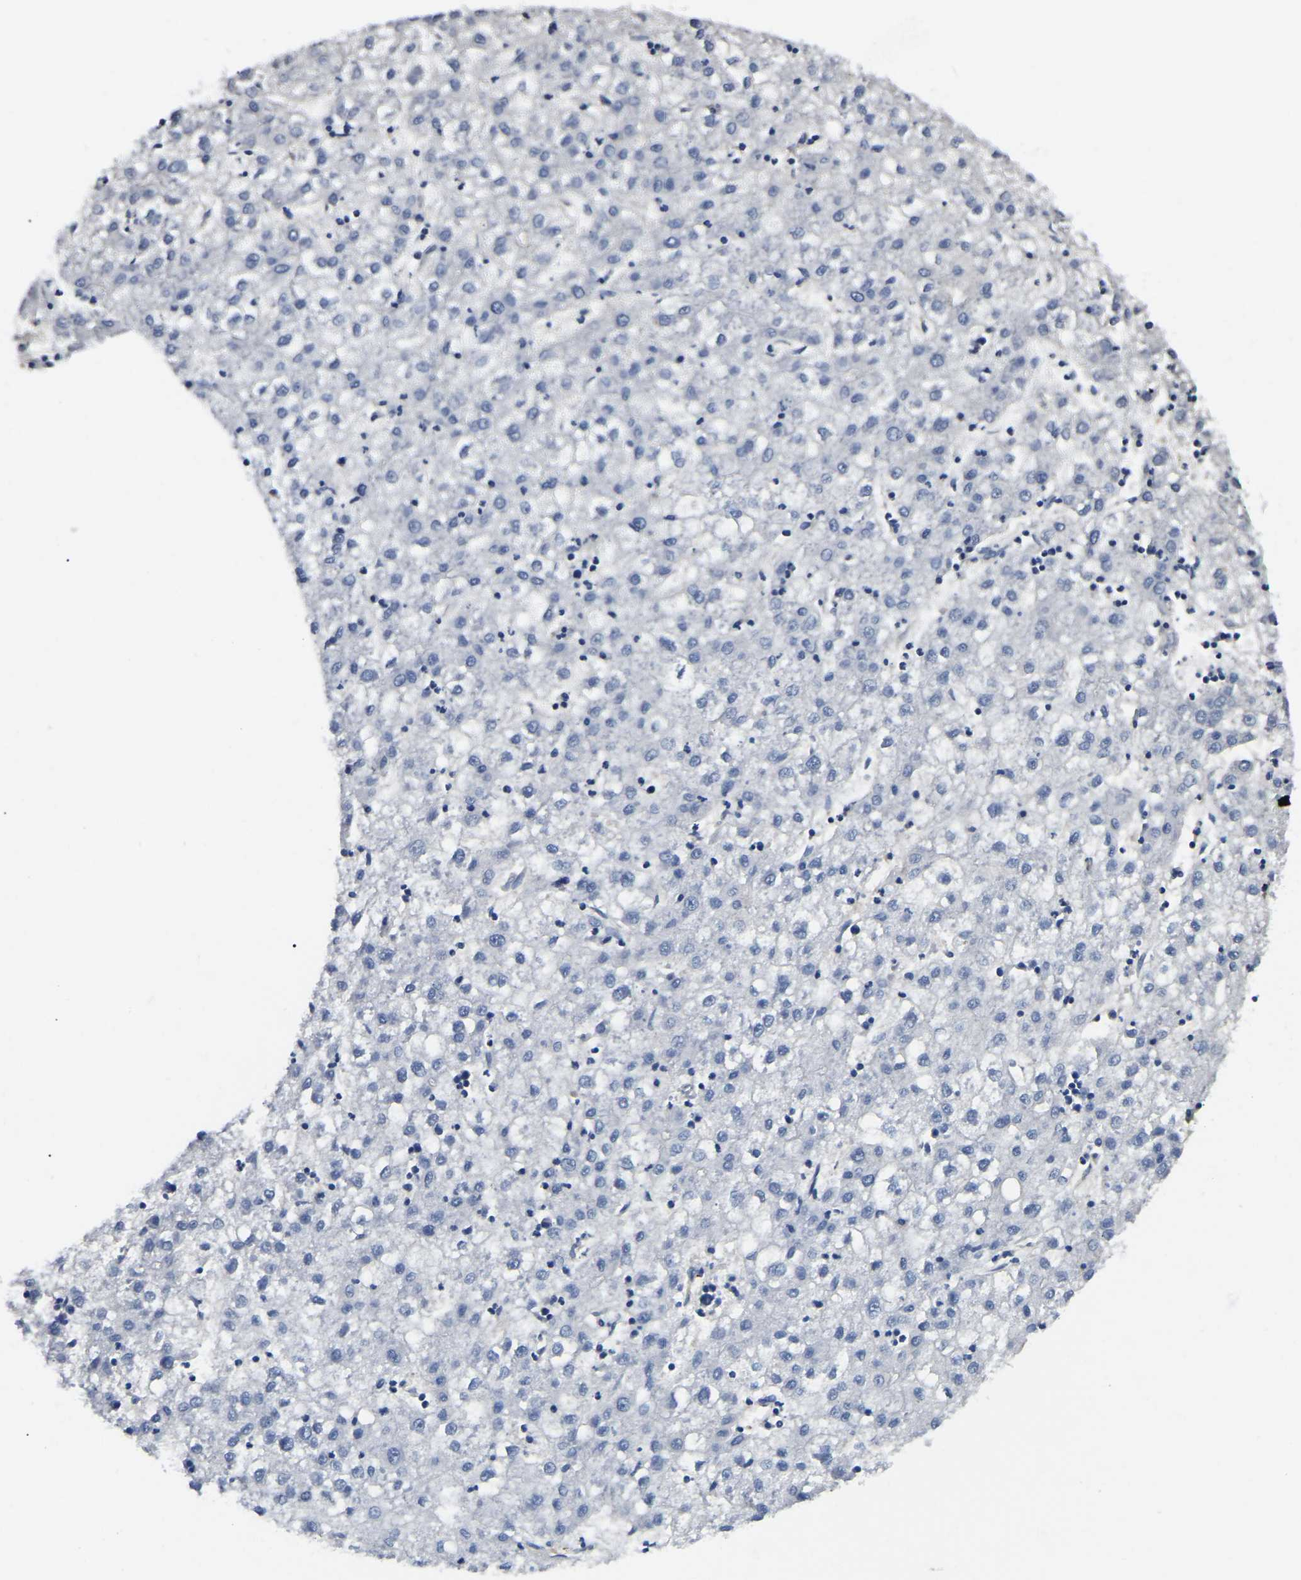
{"staining": {"intensity": "negative", "quantity": "none", "location": "none"}, "tissue": "liver cancer", "cell_type": "Tumor cells", "image_type": "cancer", "snomed": [{"axis": "morphology", "description": "Carcinoma, Hepatocellular, NOS"}, {"axis": "topography", "description": "Liver"}], "caption": "High magnification brightfield microscopy of liver hepatocellular carcinoma stained with DAB (brown) and counterstained with hematoxylin (blue): tumor cells show no significant staining. The staining is performed using DAB brown chromogen with nuclei counter-stained in using hematoxylin.", "gene": "DUSP8", "patient": {"sex": "male", "age": 72}}